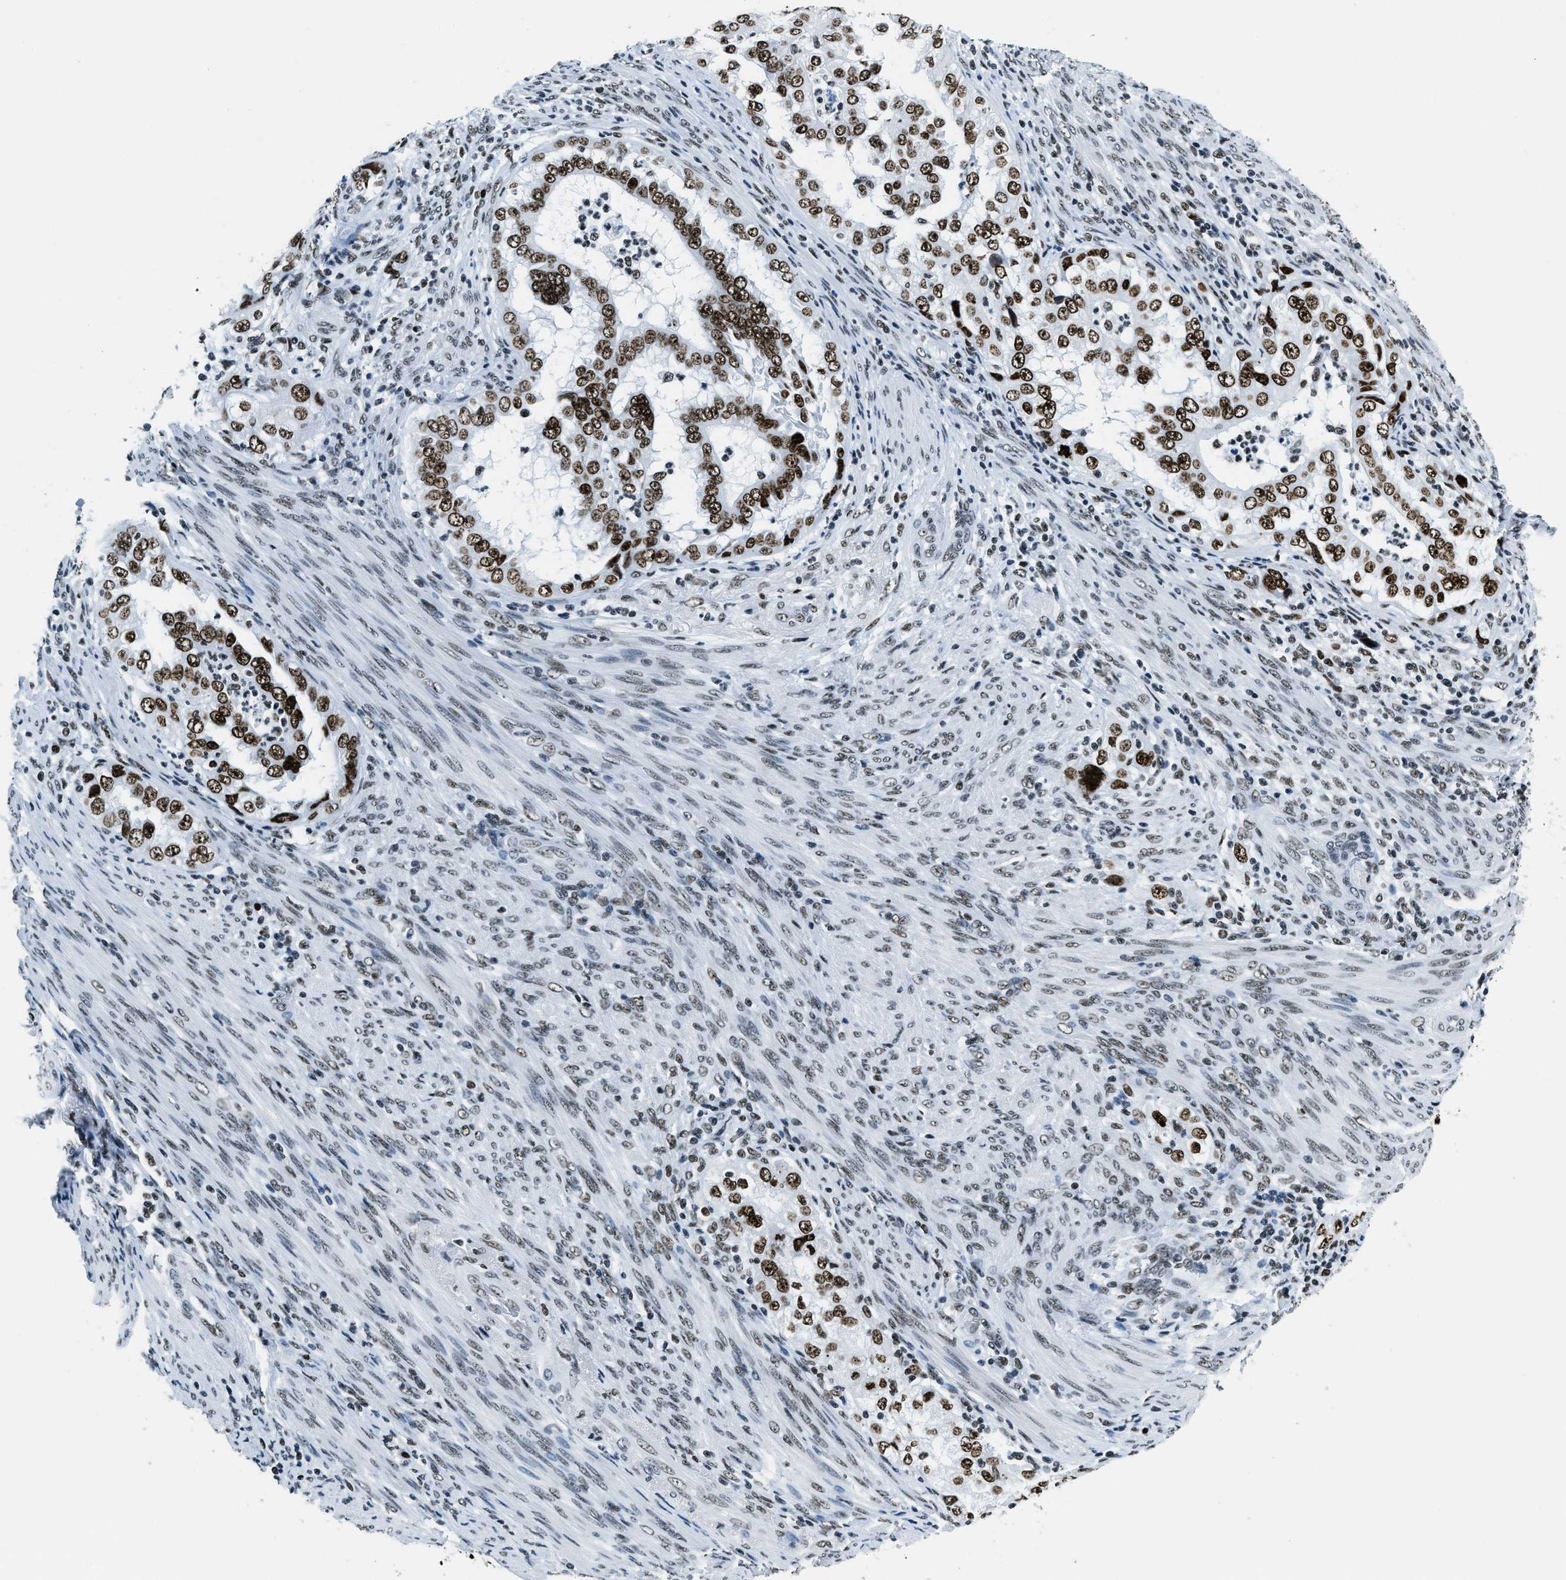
{"staining": {"intensity": "strong", "quantity": ">75%", "location": "nuclear"}, "tissue": "endometrial cancer", "cell_type": "Tumor cells", "image_type": "cancer", "snomed": [{"axis": "morphology", "description": "Adenocarcinoma, NOS"}, {"axis": "topography", "description": "Endometrium"}], "caption": "Brown immunohistochemical staining in adenocarcinoma (endometrial) demonstrates strong nuclear expression in approximately >75% of tumor cells.", "gene": "TOP1", "patient": {"sex": "female", "age": 85}}